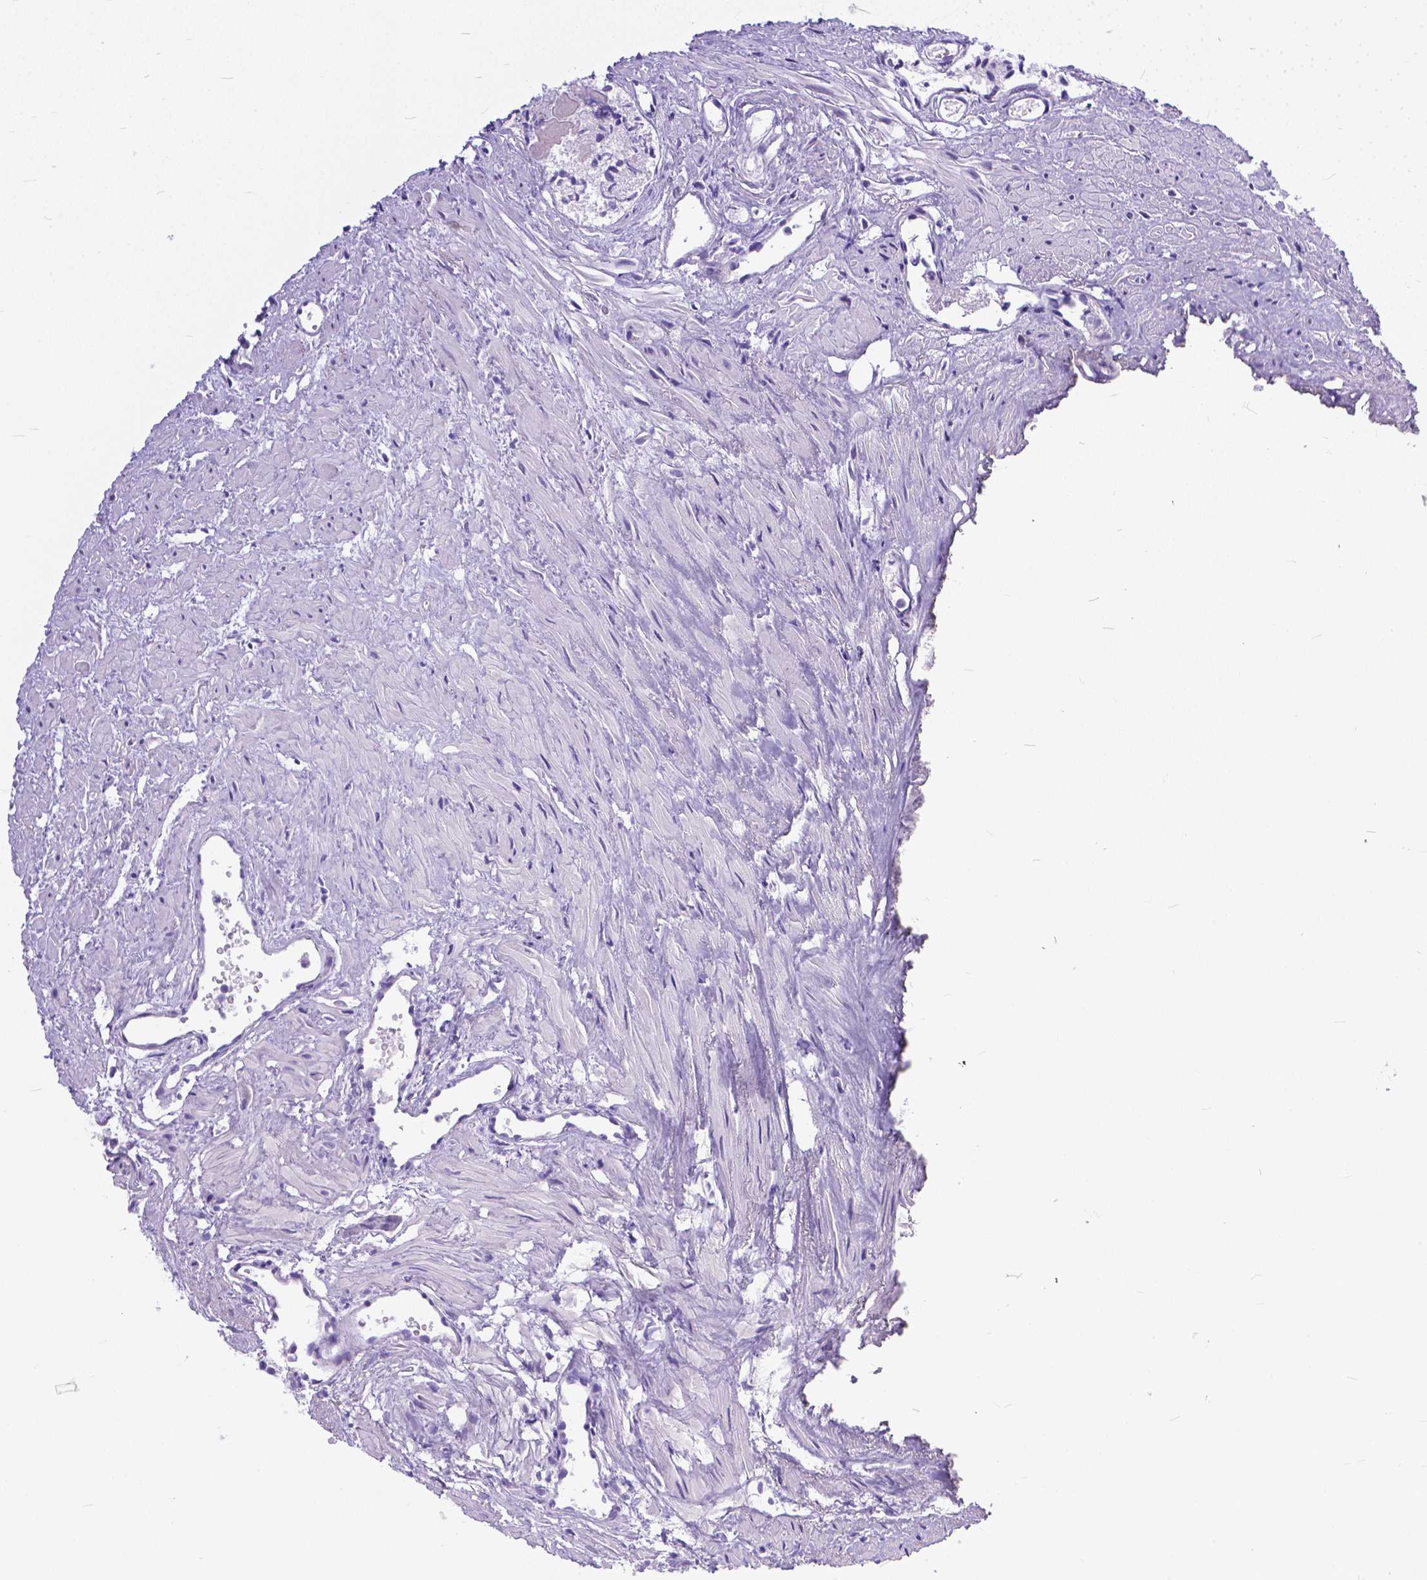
{"staining": {"intensity": "negative", "quantity": "none", "location": "none"}, "tissue": "prostate cancer", "cell_type": "Tumor cells", "image_type": "cancer", "snomed": [{"axis": "morphology", "description": "Adenocarcinoma, High grade"}, {"axis": "topography", "description": "Prostate"}], "caption": "DAB (3,3'-diaminobenzidine) immunohistochemical staining of high-grade adenocarcinoma (prostate) demonstrates no significant expression in tumor cells.", "gene": "TTLL6", "patient": {"sex": "male", "age": 81}}